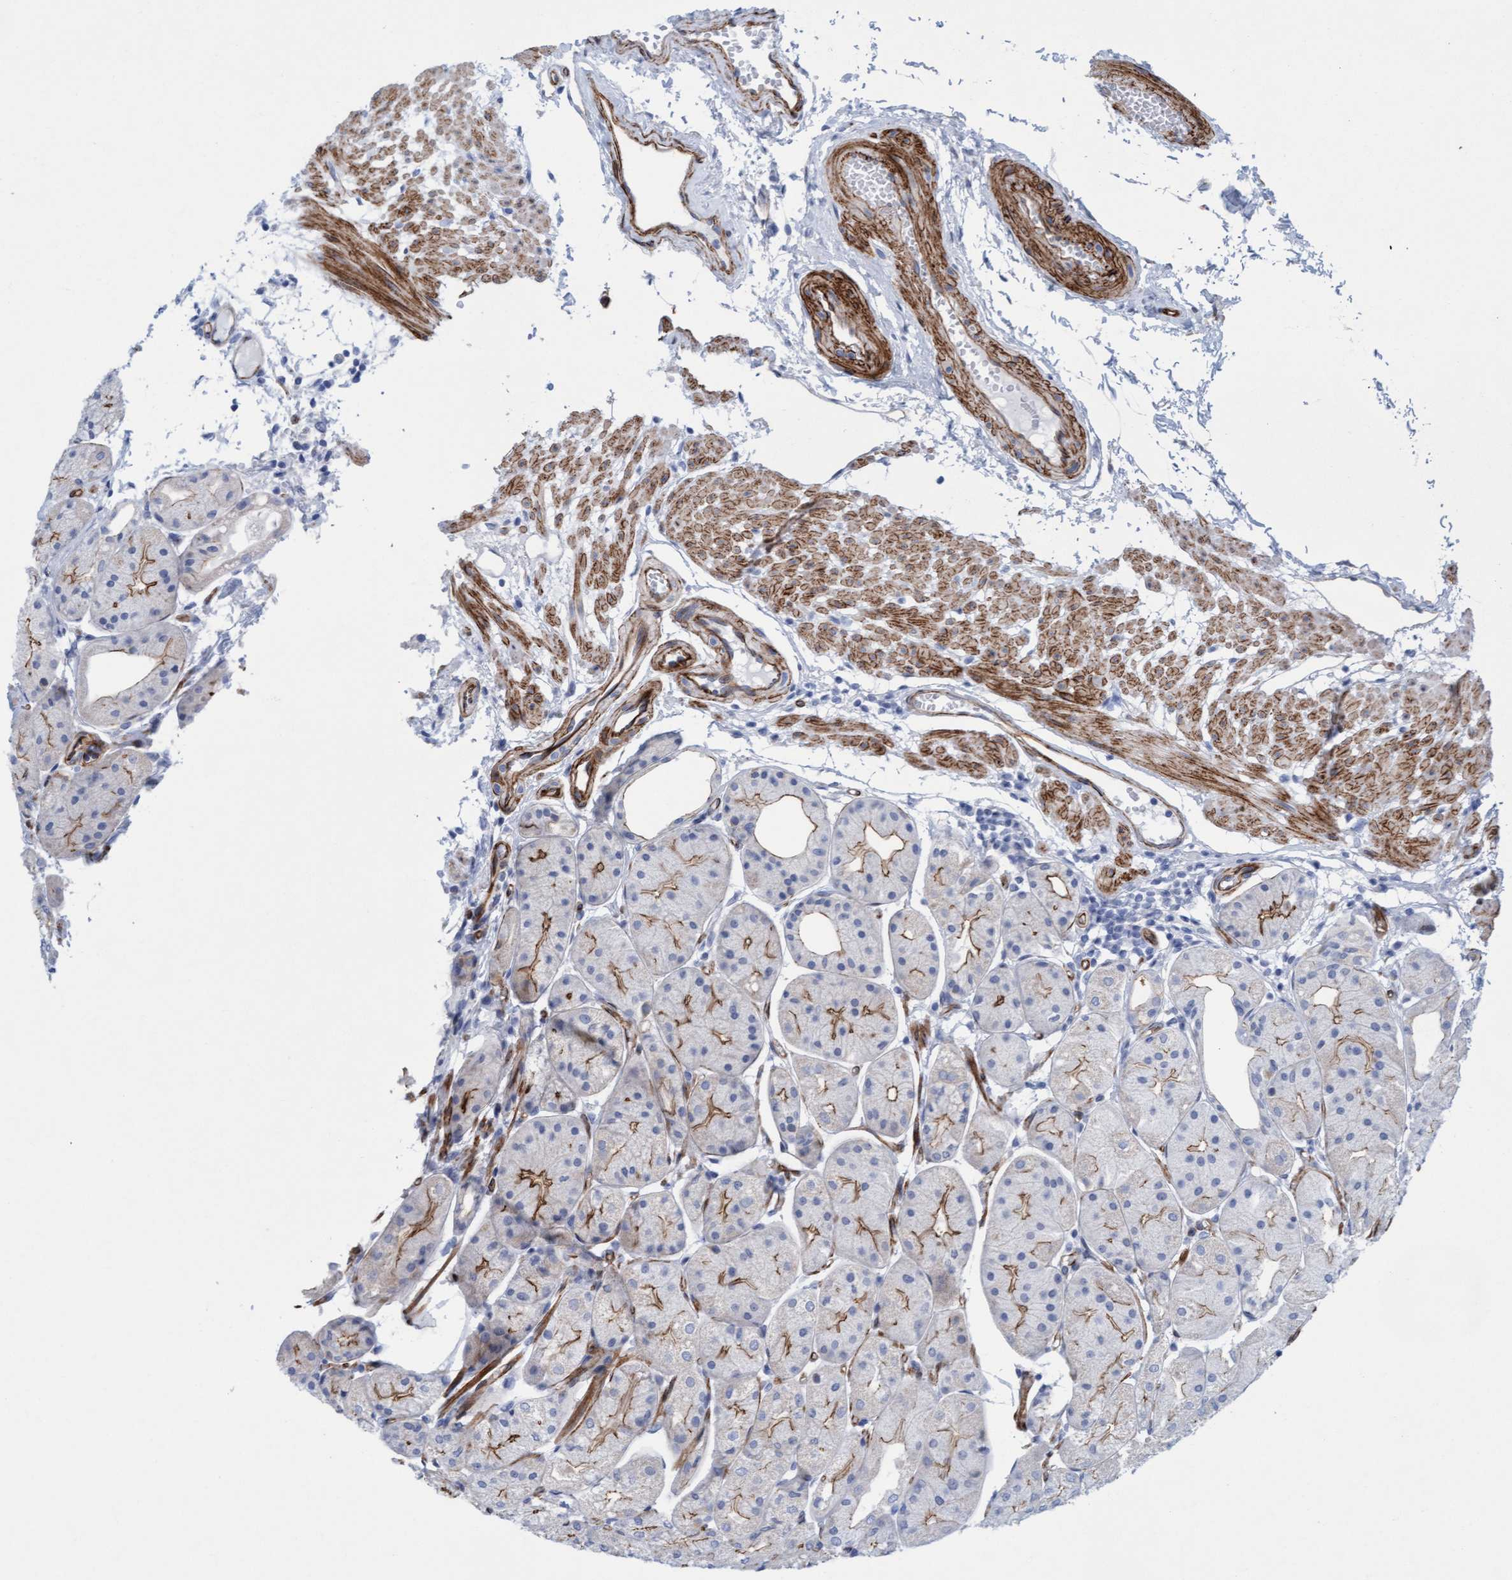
{"staining": {"intensity": "moderate", "quantity": "25%-75%", "location": "cytoplasmic/membranous"}, "tissue": "stomach", "cell_type": "Glandular cells", "image_type": "normal", "snomed": [{"axis": "morphology", "description": "Normal tissue, NOS"}, {"axis": "topography", "description": "Stomach, upper"}], "caption": "There is medium levels of moderate cytoplasmic/membranous staining in glandular cells of benign stomach, as demonstrated by immunohistochemical staining (brown color).", "gene": "MTFR1", "patient": {"sex": "male", "age": 72}}